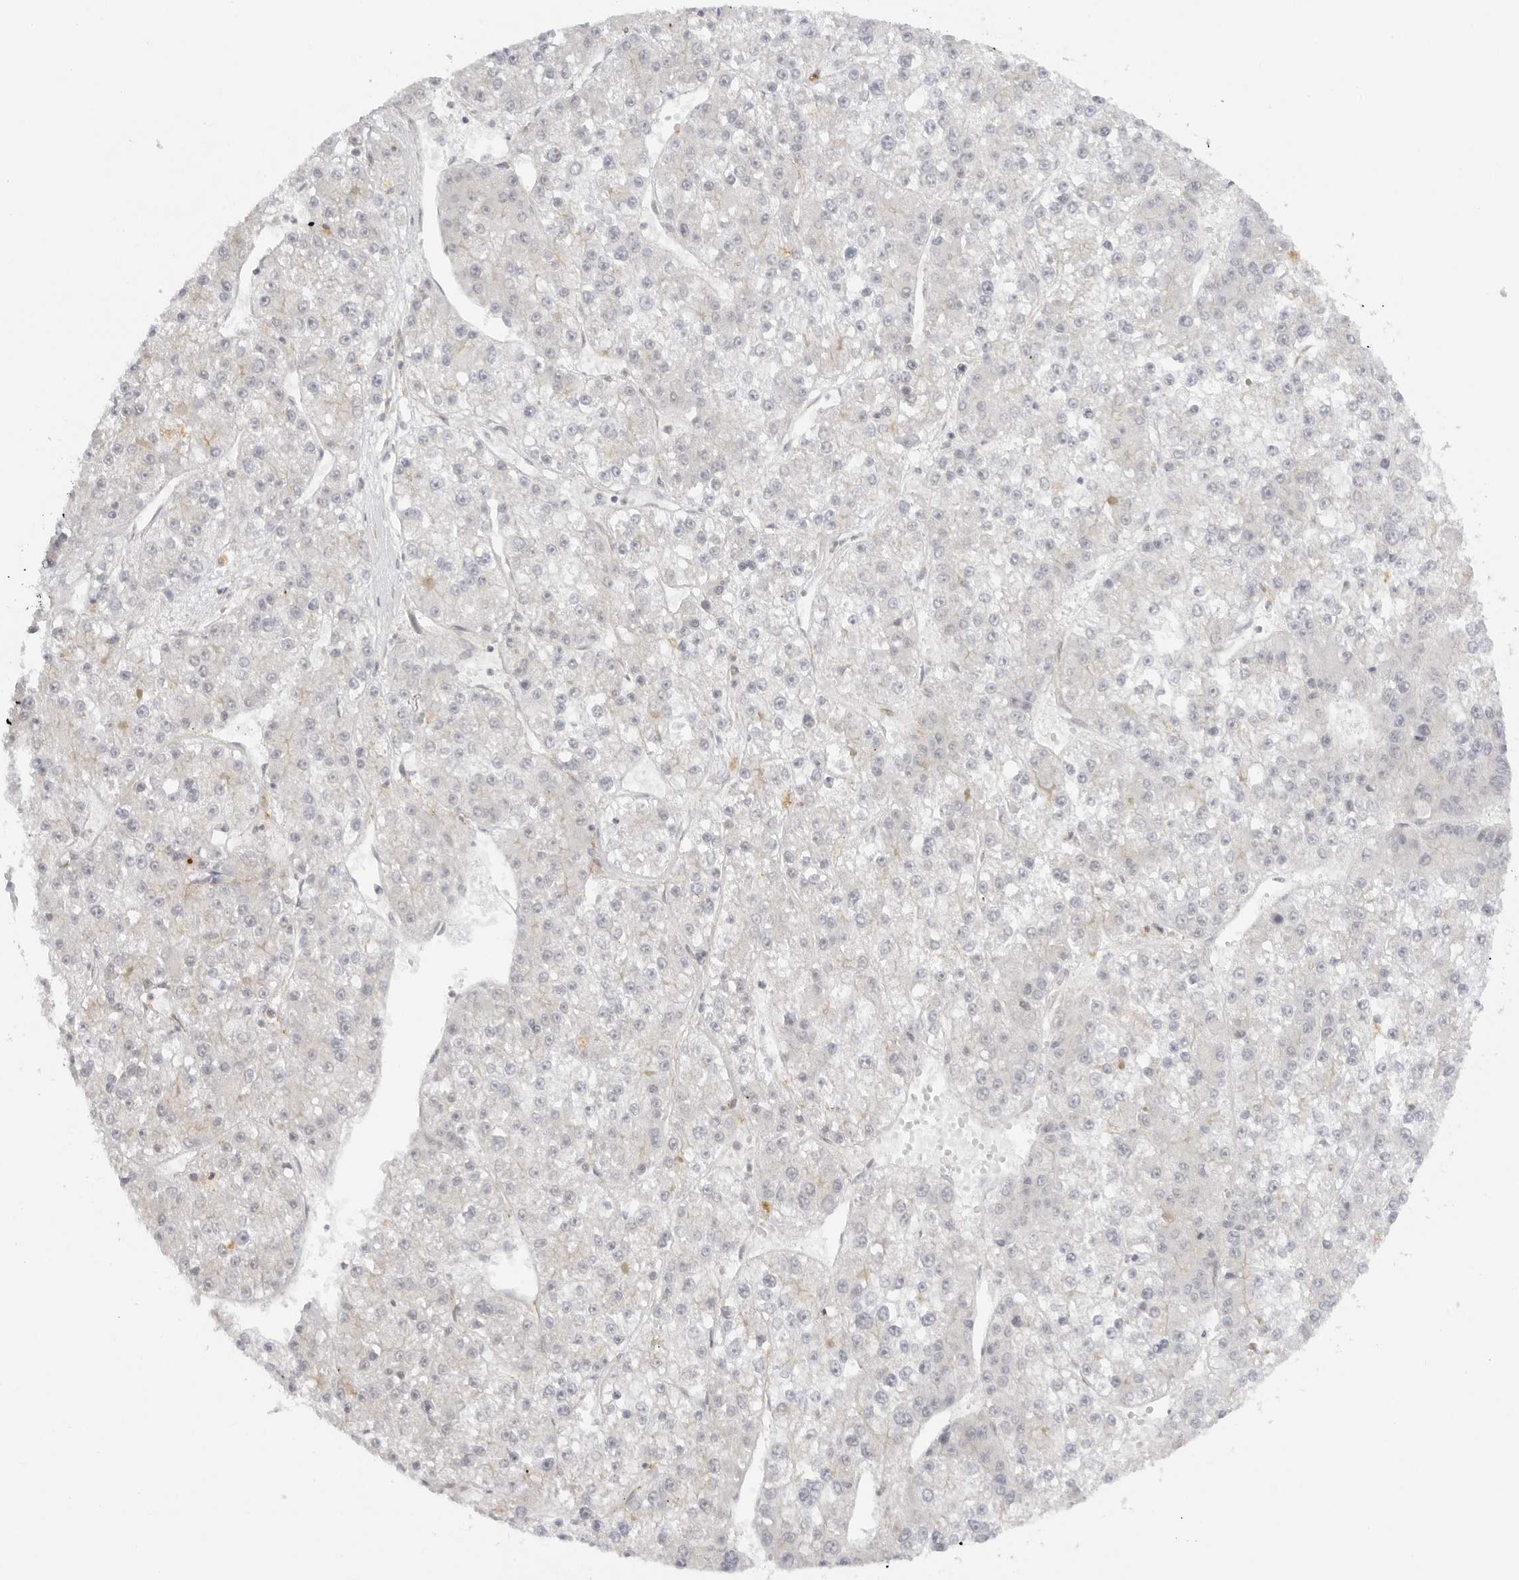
{"staining": {"intensity": "negative", "quantity": "none", "location": "none"}, "tissue": "liver cancer", "cell_type": "Tumor cells", "image_type": "cancer", "snomed": [{"axis": "morphology", "description": "Carcinoma, Hepatocellular, NOS"}, {"axis": "topography", "description": "Liver"}], "caption": "Tumor cells are negative for brown protein staining in liver hepatocellular carcinoma.", "gene": "TRAPPC3", "patient": {"sex": "female", "age": 73}}